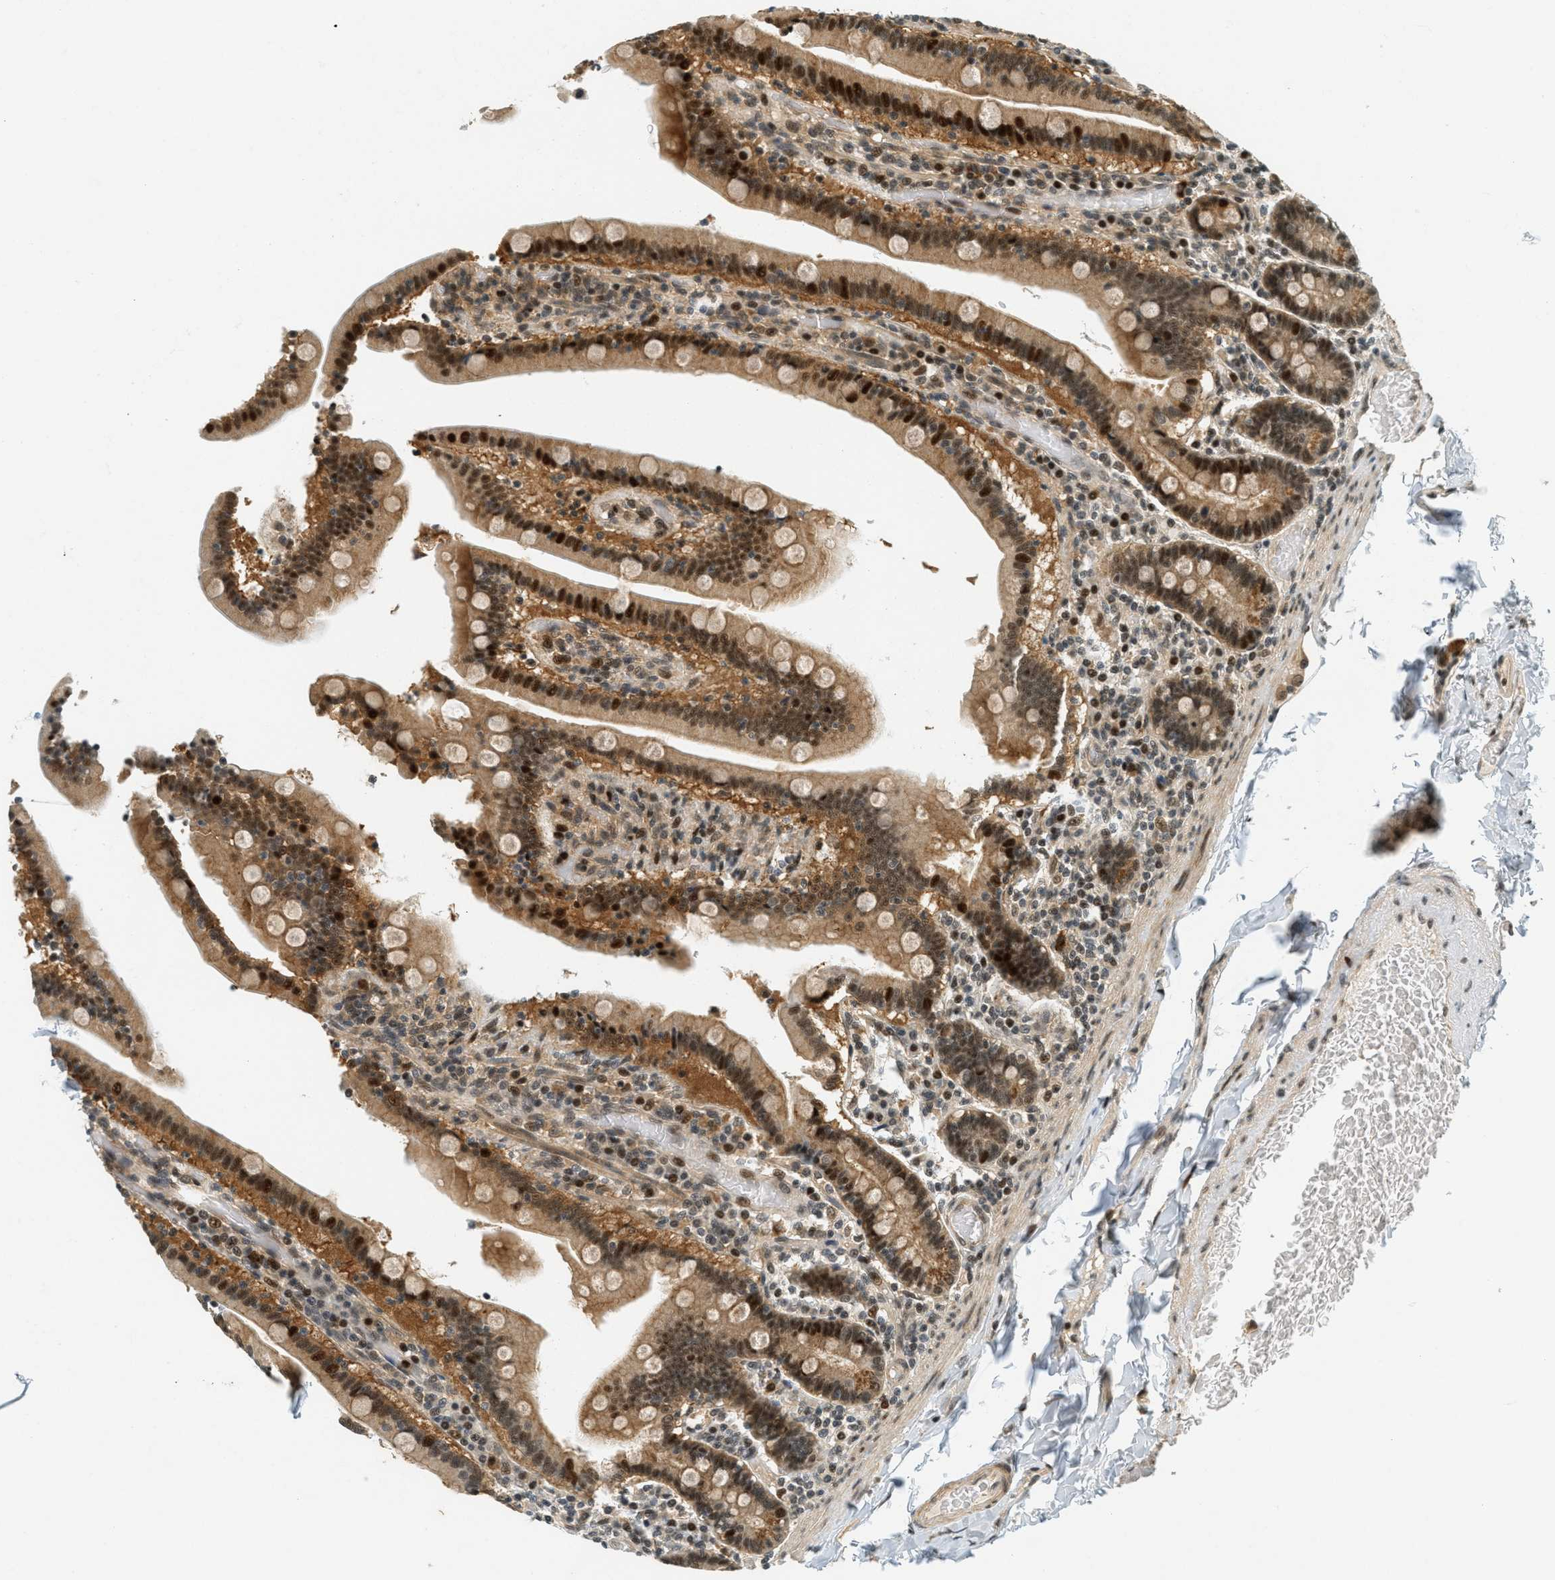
{"staining": {"intensity": "strong", "quantity": ">75%", "location": "cytoplasmic/membranous,nuclear"}, "tissue": "duodenum", "cell_type": "Glandular cells", "image_type": "normal", "snomed": [{"axis": "morphology", "description": "Normal tissue, NOS"}, {"axis": "topography", "description": "Duodenum"}], "caption": "Immunohistochemistry histopathology image of normal duodenum: human duodenum stained using immunohistochemistry shows high levels of strong protein expression localized specifically in the cytoplasmic/membranous,nuclear of glandular cells, appearing as a cytoplasmic/membranous,nuclear brown color.", "gene": "FOXM1", "patient": {"sex": "female", "age": 53}}